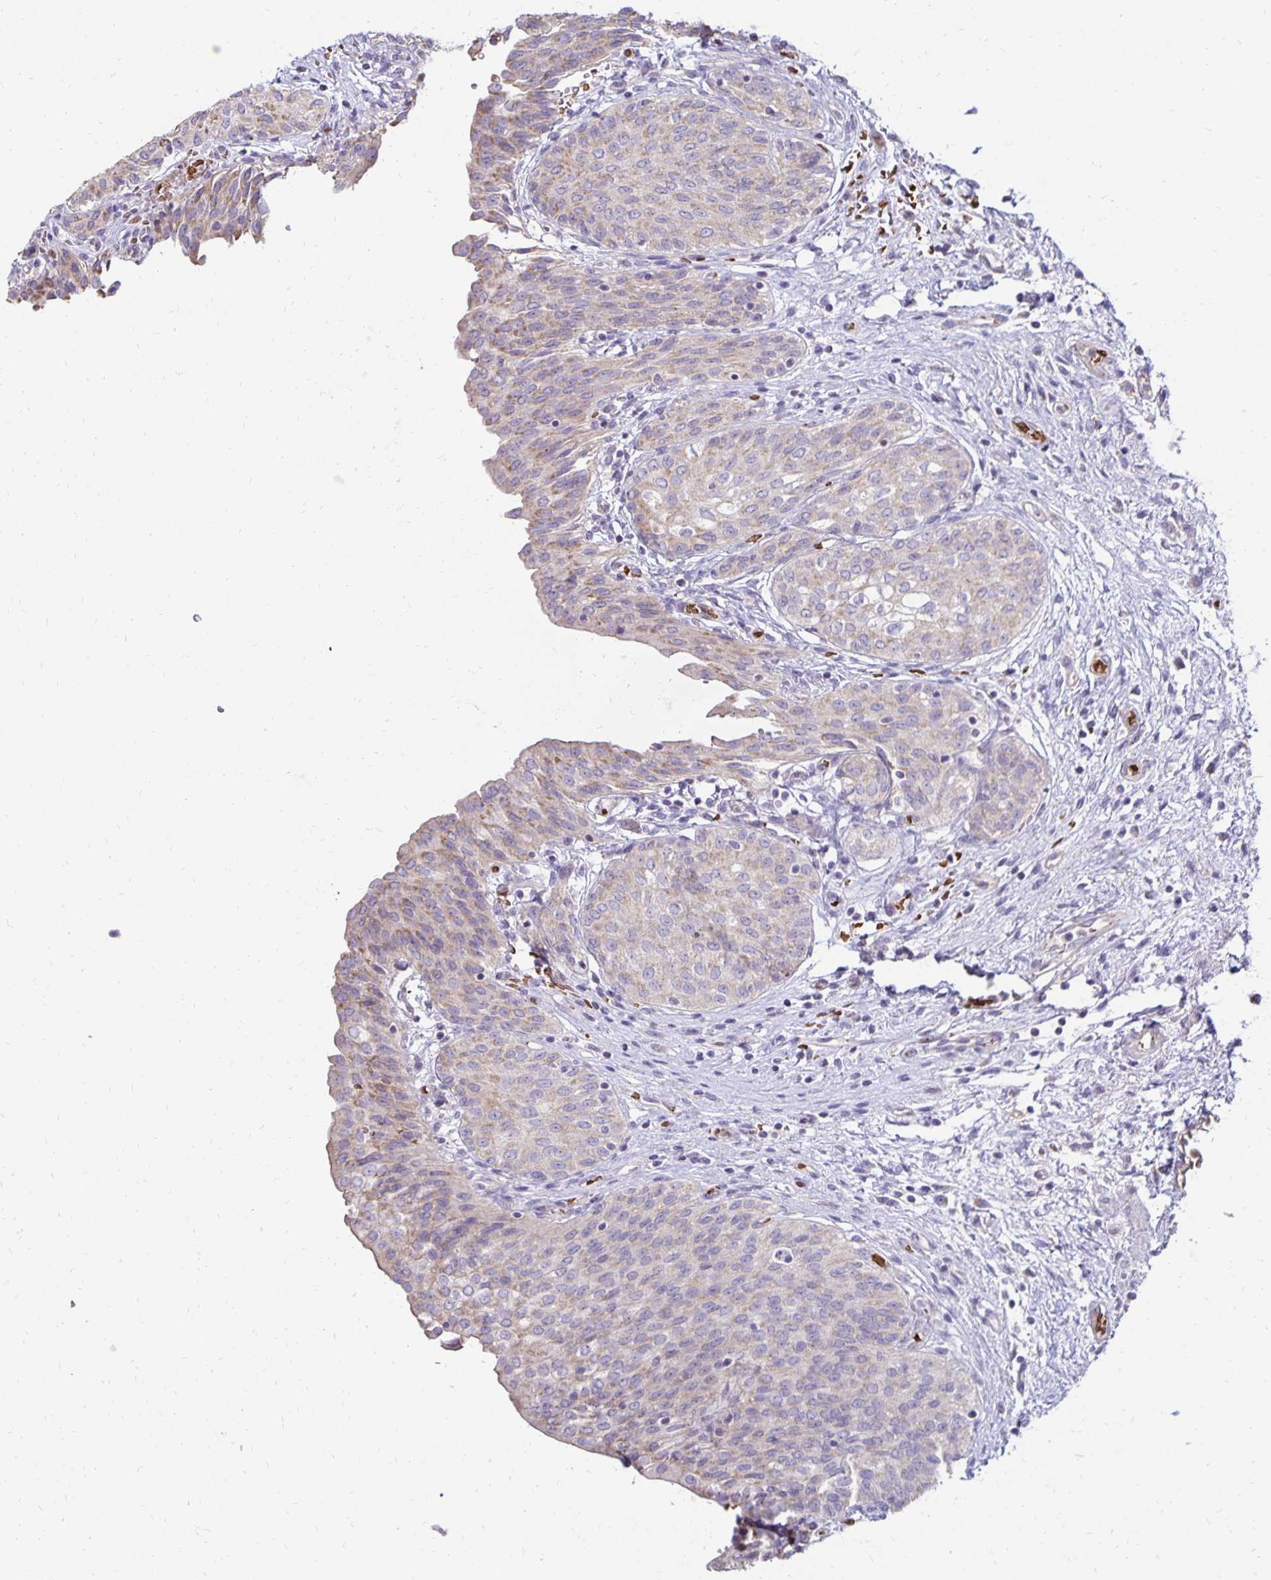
{"staining": {"intensity": "weak", "quantity": "25%-75%", "location": "cytoplasmic/membranous"}, "tissue": "urinary bladder", "cell_type": "Urothelial cells", "image_type": "normal", "snomed": [{"axis": "morphology", "description": "Normal tissue, NOS"}, {"axis": "topography", "description": "Urinary bladder"}], "caption": "Urinary bladder stained with DAB immunohistochemistry (IHC) displays low levels of weak cytoplasmic/membranous expression in about 25%-75% of urothelial cells. Using DAB (3,3'-diaminobenzidine) (brown) and hematoxylin (blue) stains, captured at high magnification using brightfield microscopy.", "gene": "FN3K", "patient": {"sex": "male", "age": 68}}